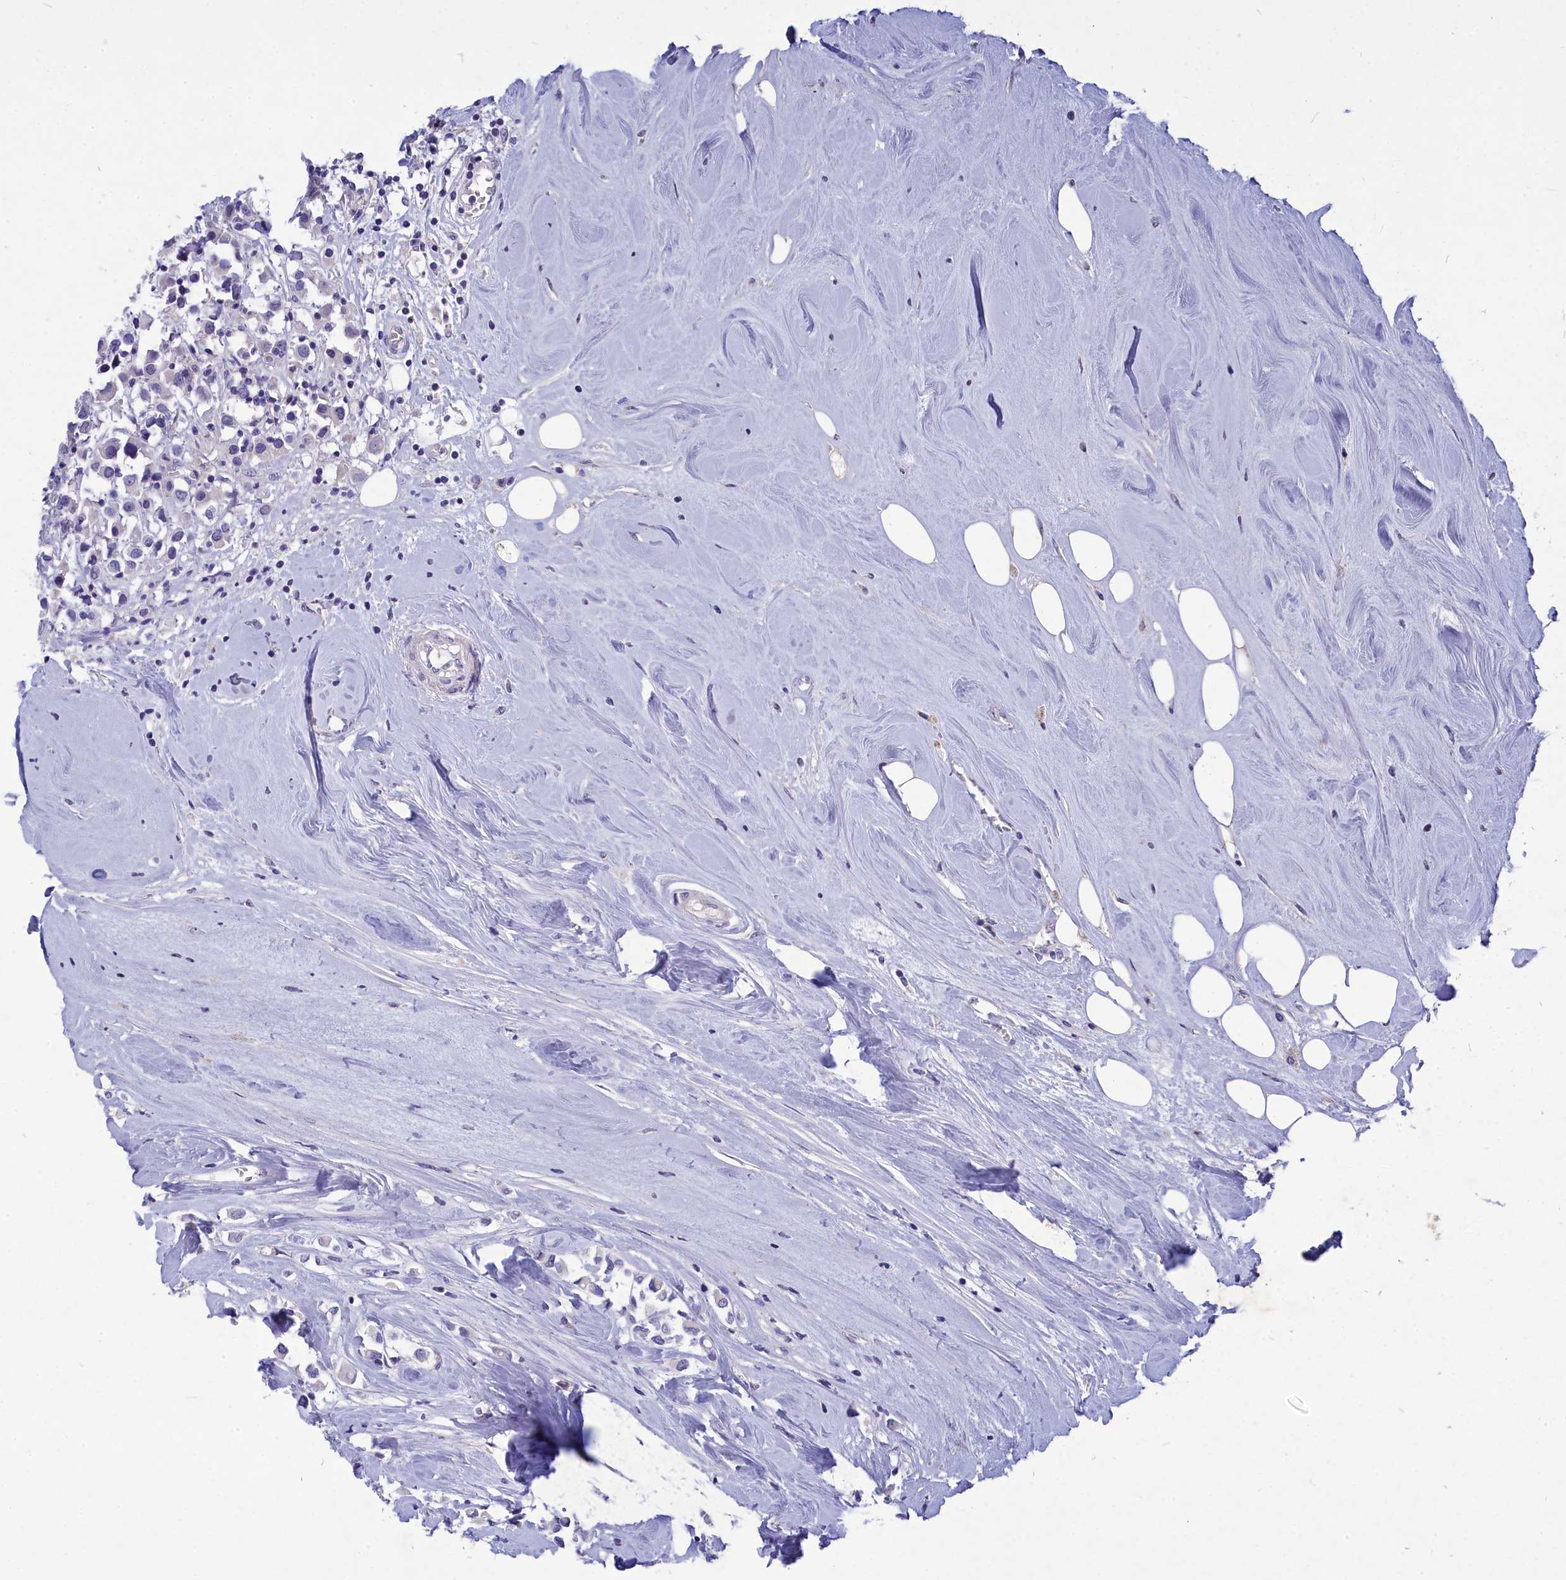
{"staining": {"intensity": "negative", "quantity": "none", "location": "none"}, "tissue": "breast cancer", "cell_type": "Tumor cells", "image_type": "cancer", "snomed": [{"axis": "morphology", "description": "Duct carcinoma"}, {"axis": "topography", "description": "Breast"}], "caption": "Invasive ductal carcinoma (breast) stained for a protein using IHC reveals no expression tumor cells.", "gene": "DEFB119", "patient": {"sex": "female", "age": 61}}